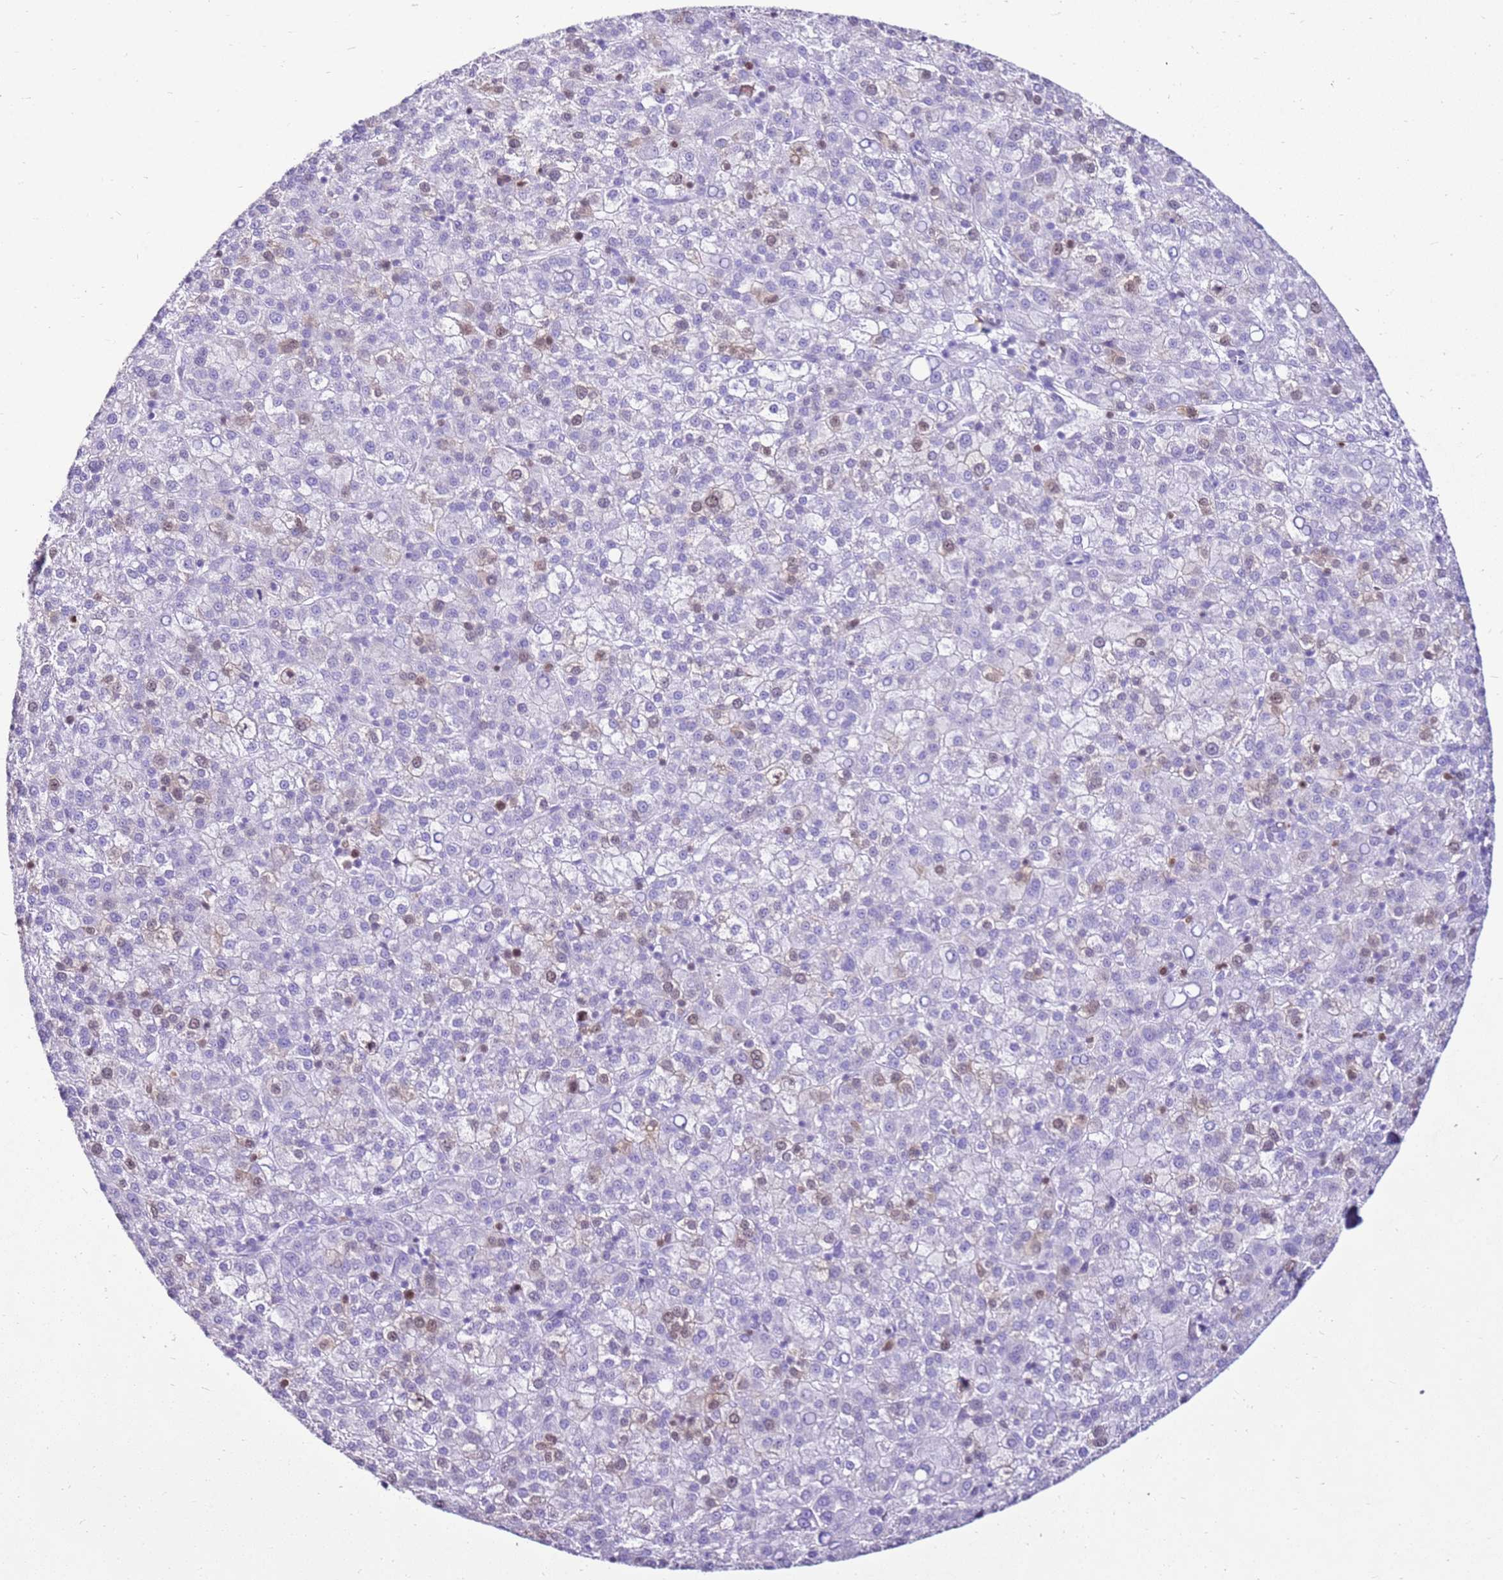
{"staining": {"intensity": "negative", "quantity": "none", "location": "none"}, "tissue": "liver cancer", "cell_type": "Tumor cells", "image_type": "cancer", "snomed": [{"axis": "morphology", "description": "Carcinoma, Hepatocellular, NOS"}, {"axis": "topography", "description": "Liver"}], "caption": "Immunohistochemistry photomicrograph of neoplastic tissue: liver cancer stained with DAB (3,3'-diaminobenzidine) demonstrates no significant protein staining in tumor cells.", "gene": "SPC25", "patient": {"sex": "female", "age": 58}}